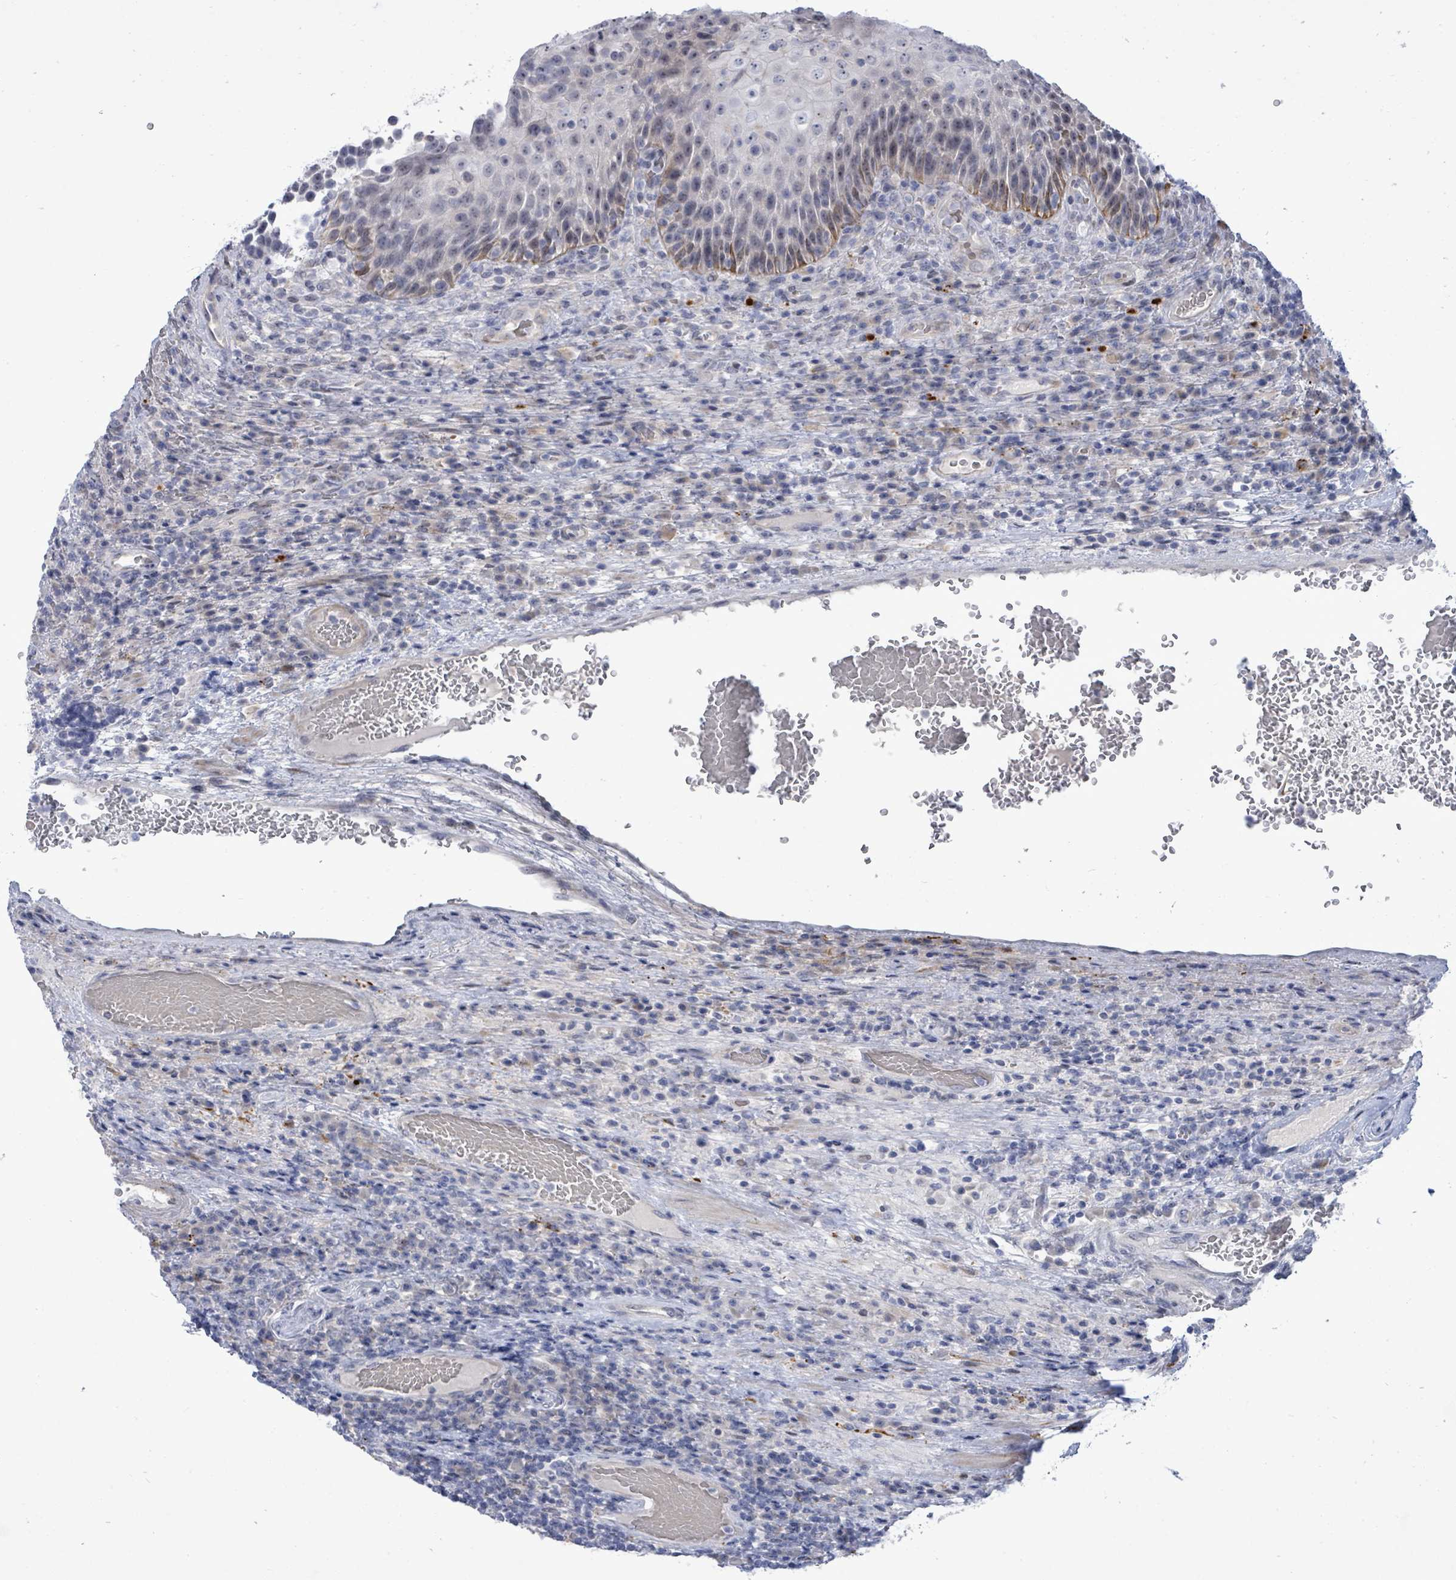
{"staining": {"intensity": "moderate", "quantity": "<25%", "location": "cytoplasmic/membranous"}, "tissue": "urothelial cancer", "cell_type": "Tumor cells", "image_type": "cancer", "snomed": [{"axis": "morphology", "description": "Urothelial carcinoma, High grade"}, {"axis": "topography", "description": "Urinary bladder"}], "caption": "Urothelial cancer was stained to show a protein in brown. There is low levels of moderate cytoplasmic/membranous staining in about <25% of tumor cells.", "gene": "CT45A5", "patient": {"sex": "female", "age": 63}}